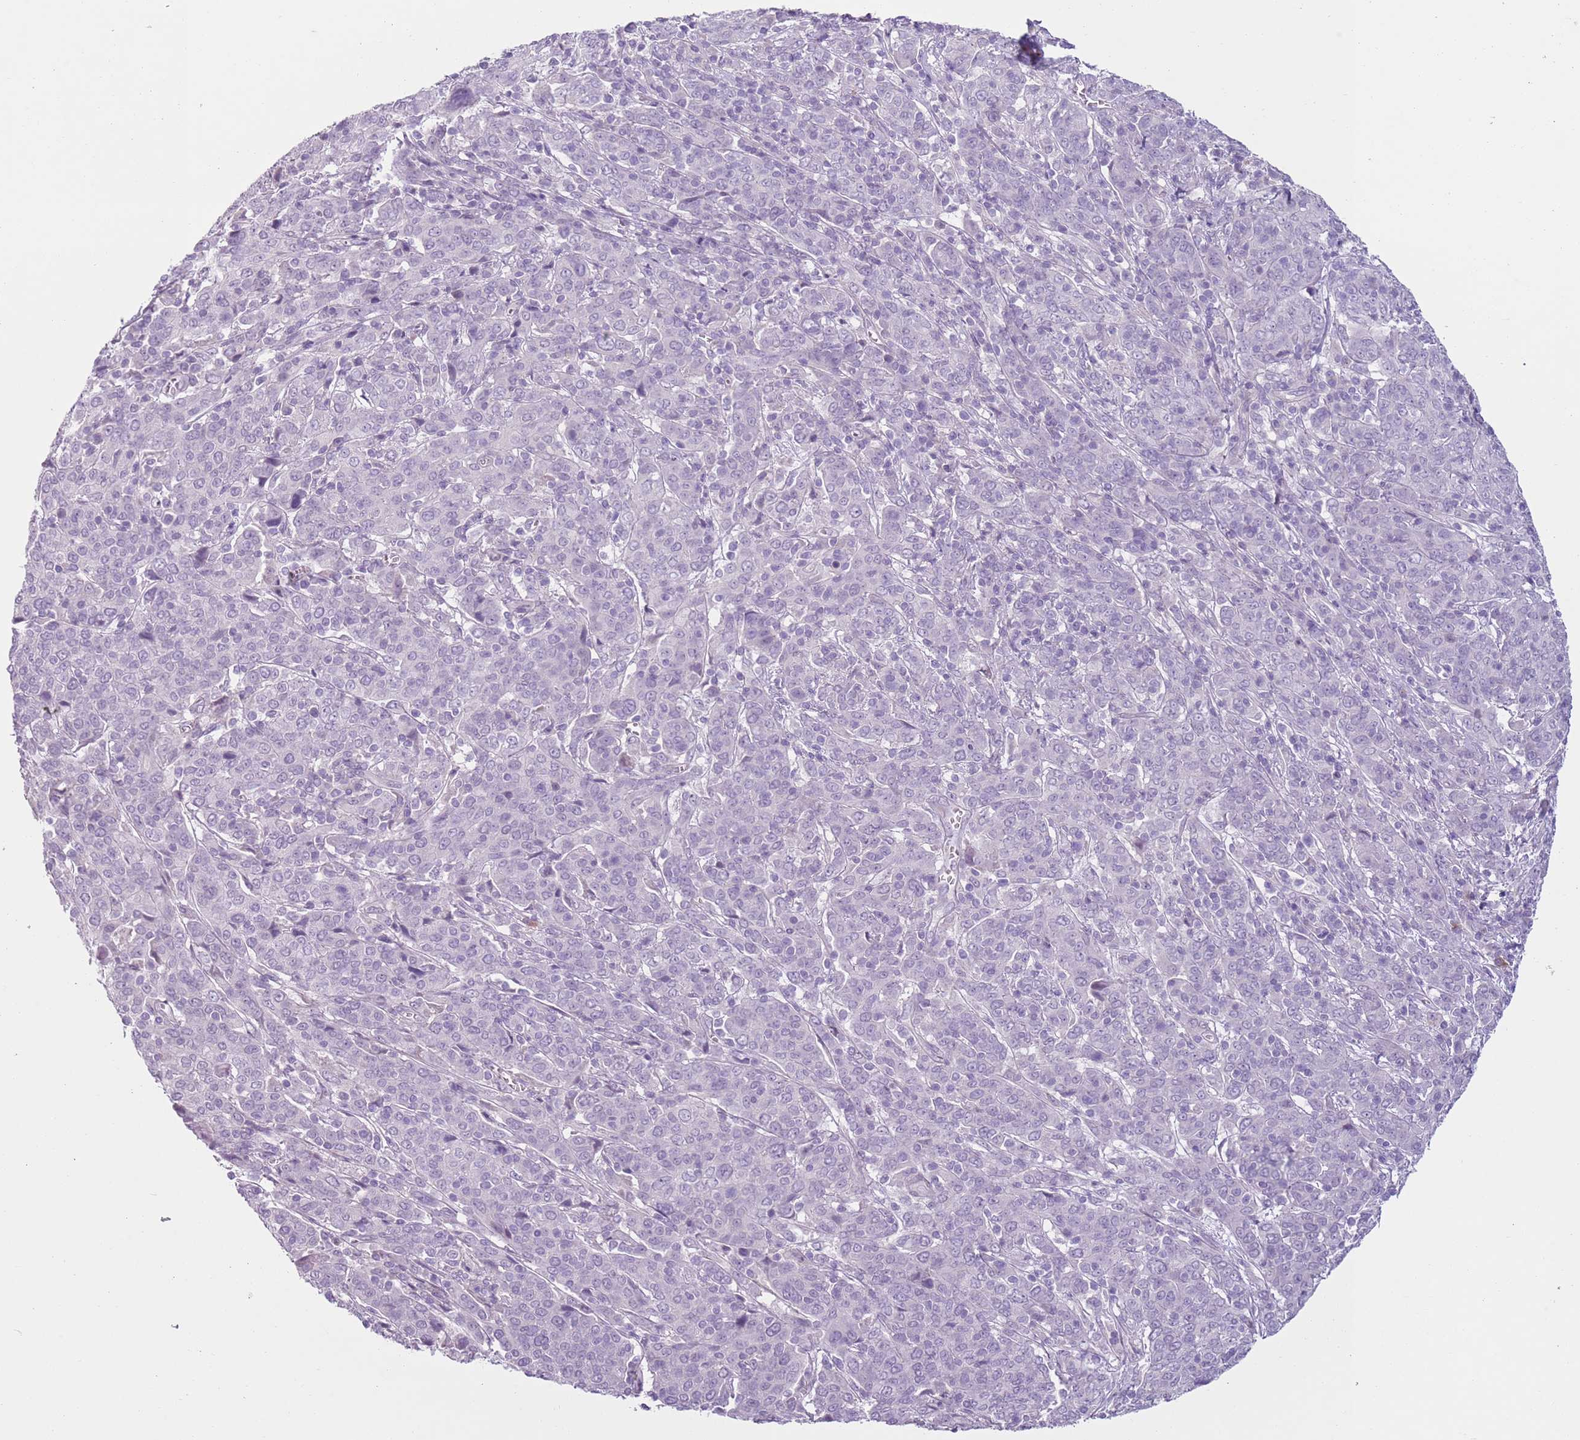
{"staining": {"intensity": "negative", "quantity": "none", "location": "none"}, "tissue": "cervical cancer", "cell_type": "Tumor cells", "image_type": "cancer", "snomed": [{"axis": "morphology", "description": "Squamous cell carcinoma, NOS"}, {"axis": "topography", "description": "Cervix"}], "caption": "Squamous cell carcinoma (cervical) was stained to show a protein in brown. There is no significant staining in tumor cells. (DAB immunohistochemistry with hematoxylin counter stain).", "gene": "ZNF239", "patient": {"sex": "female", "age": 67}}